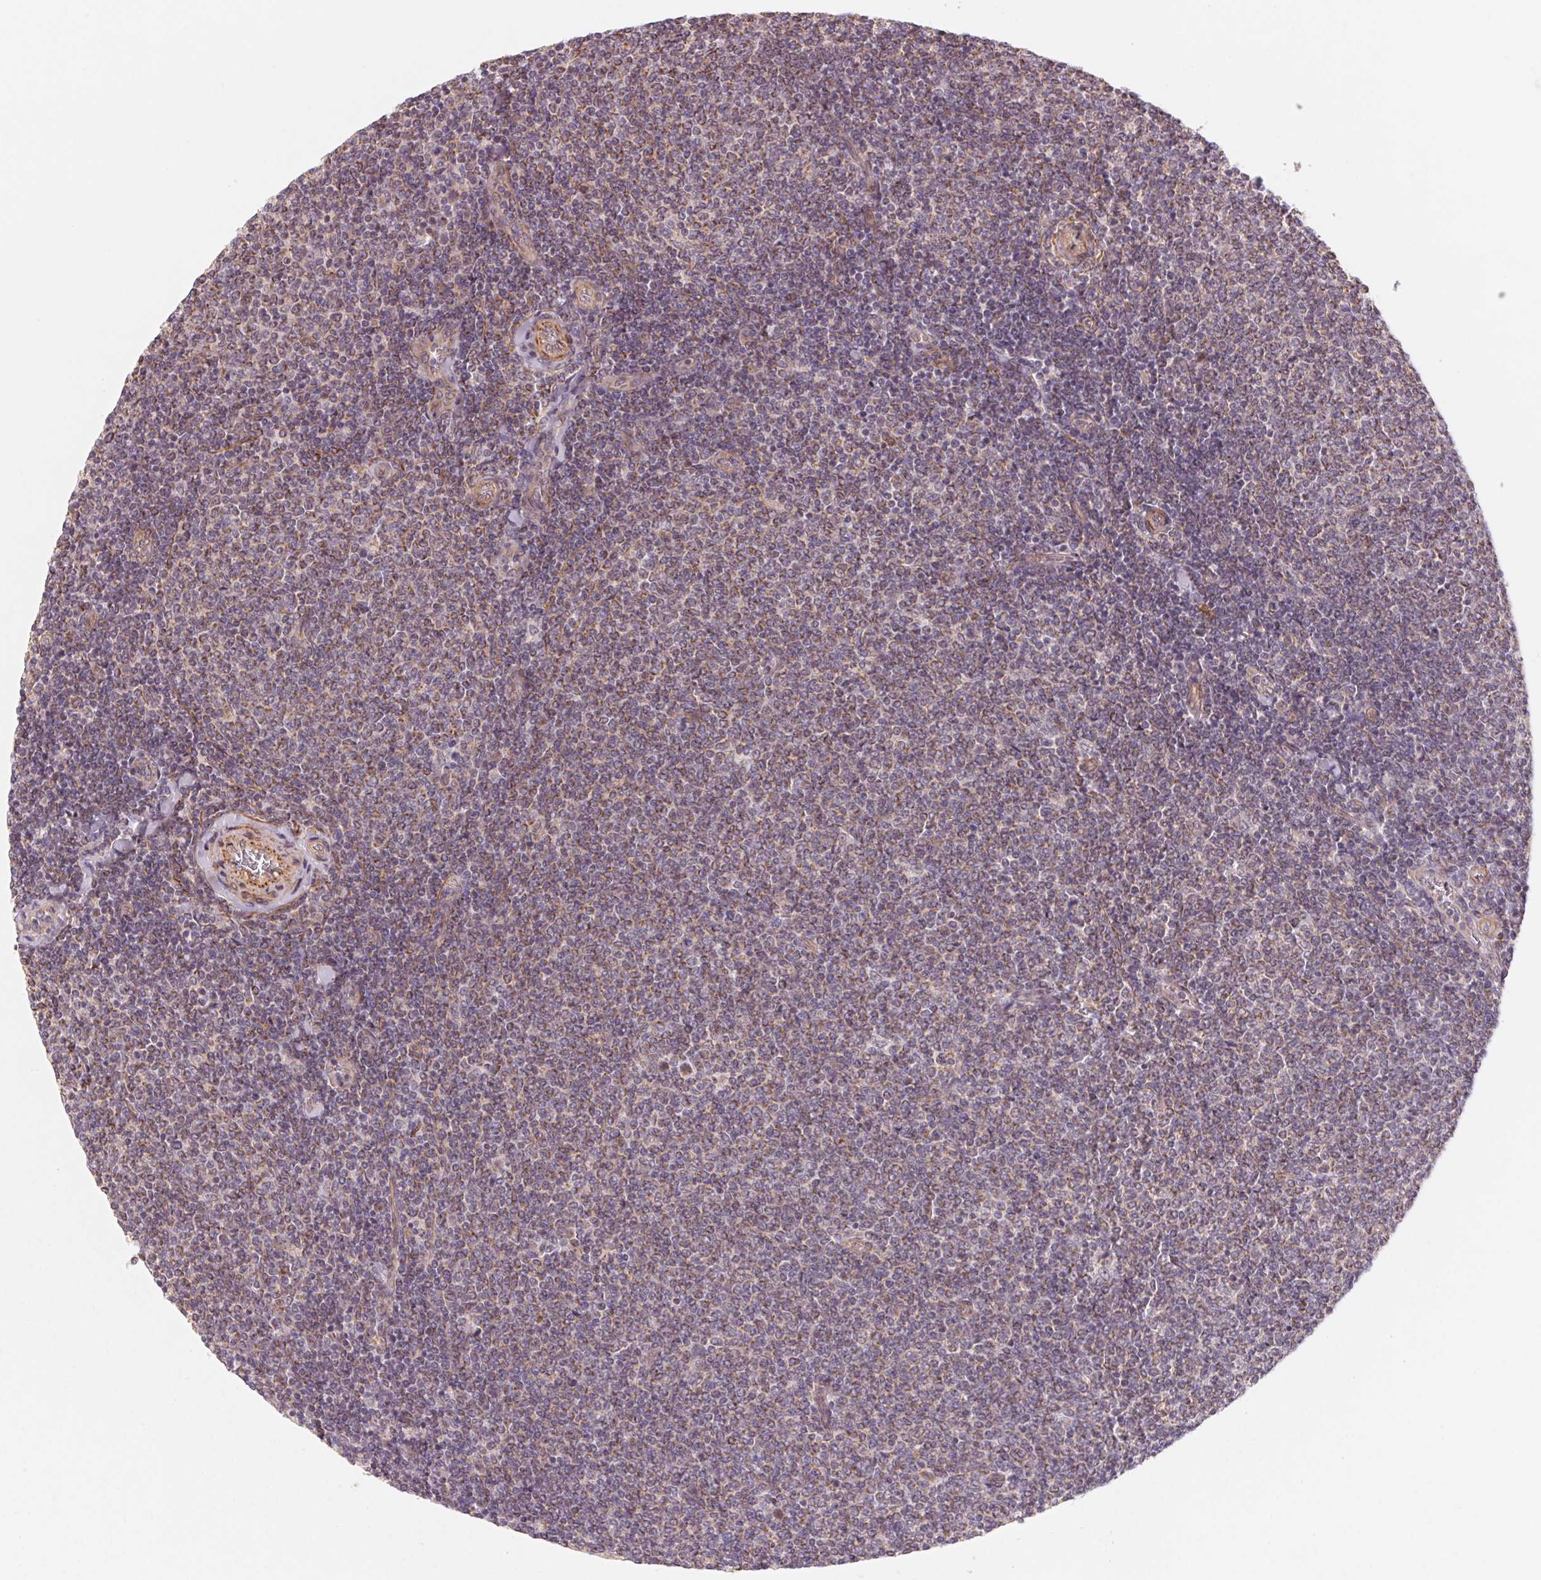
{"staining": {"intensity": "weak", "quantity": "25%-75%", "location": "cytoplasmic/membranous"}, "tissue": "lymphoma", "cell_type": "Tumor cells", "image_type": "cancer", "snomed": [{"axis": "morphology", "description": "Malignant lymphoma, non-Hodgkin's type, Low grade"}, {"axis": "topography", "description": "Lymph node"}], "caption": "Weak cytoplasmic/membranous expression is seen in approximately 25%-75% of tumor cells in low-grade malignant lymphoma, non-Hodgkin's type. Using DAB (brown) and hematoxylin (blue) stains, captured at high magnification using brightfield microscopy.", "gene": "CCDC112", "patient": {"sex": "male", "age": 52}}